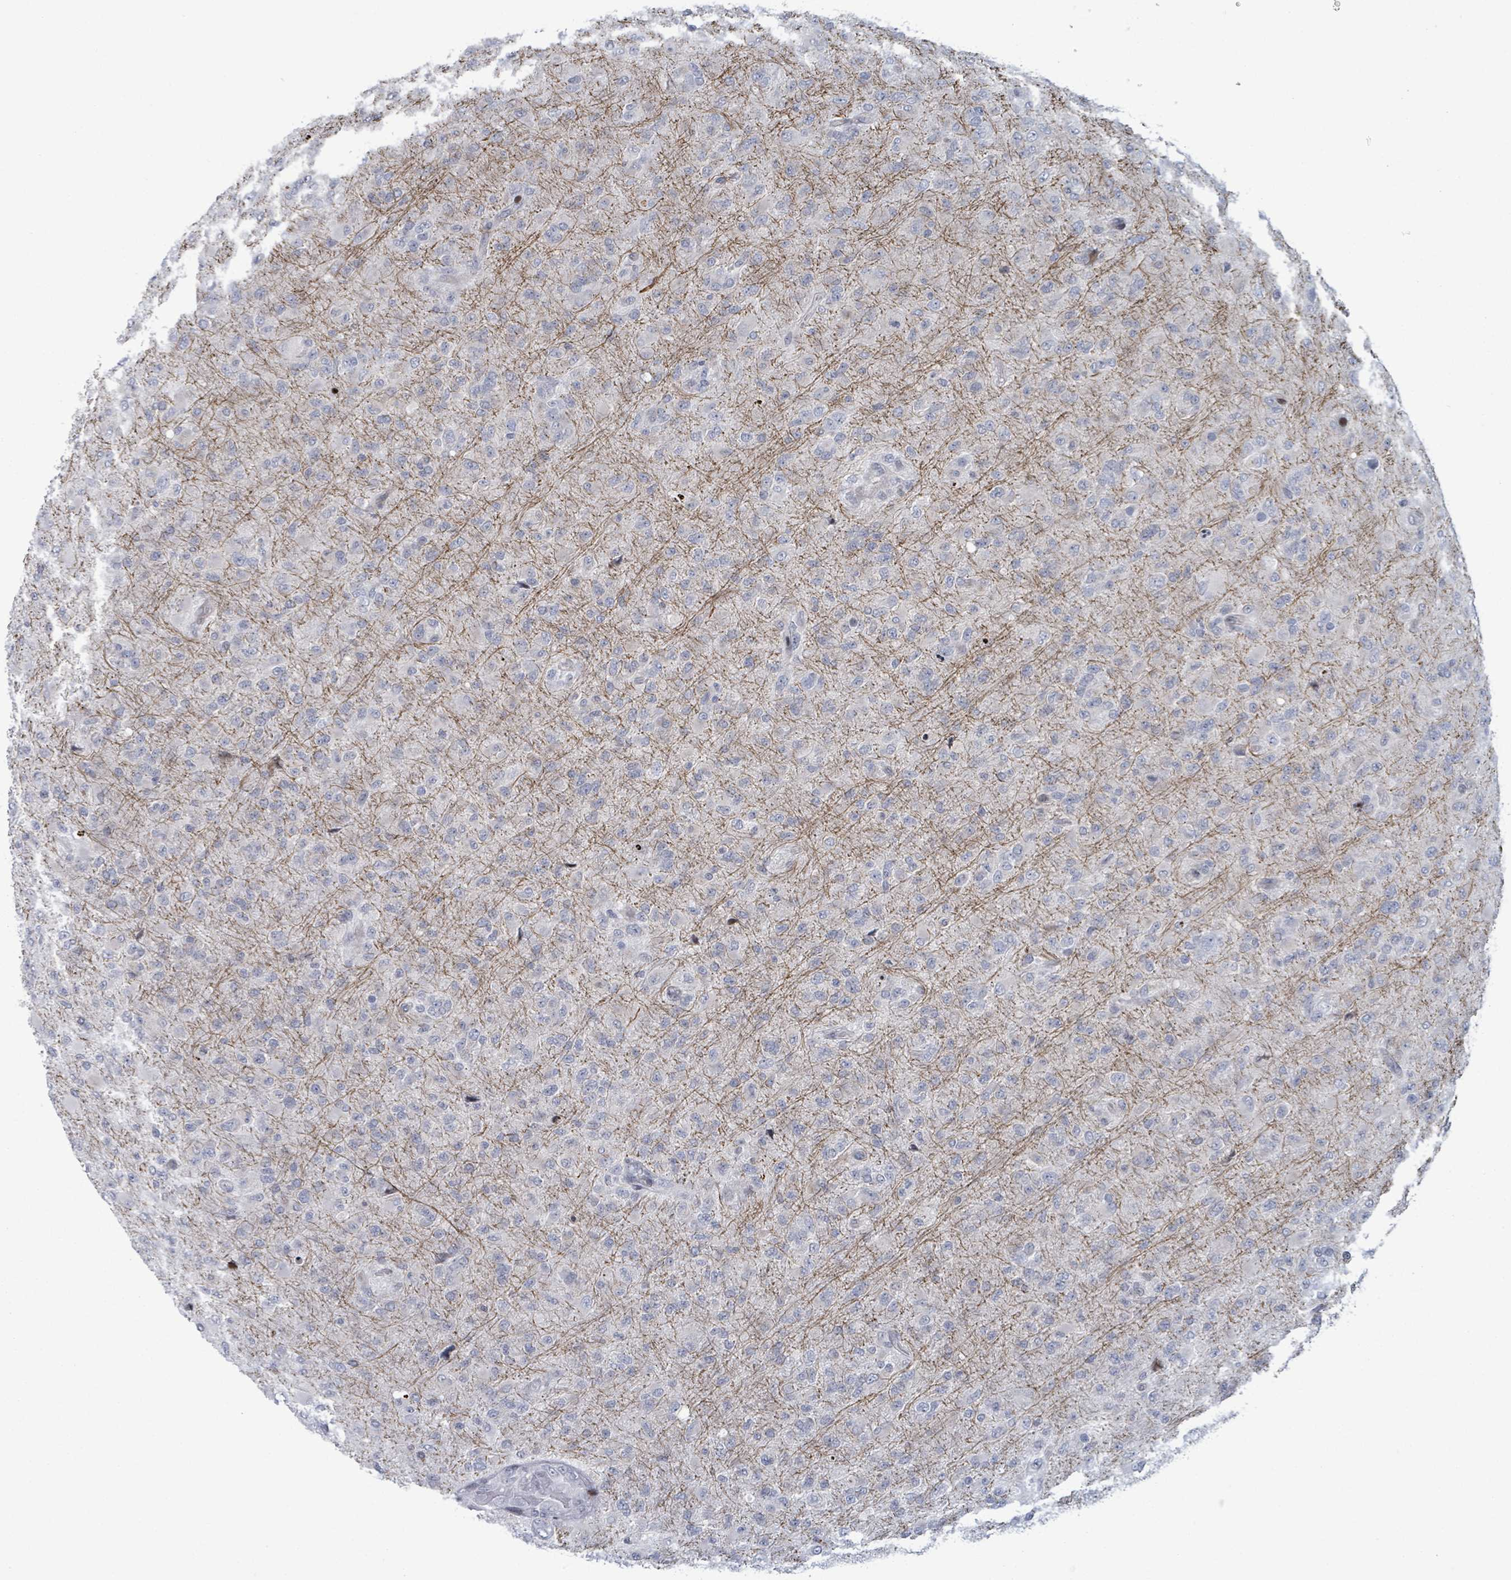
{"staining": {"intensity": "negative", "quantity": "none", "location": "none"}, "tissue": "glioma", "cell_type": "Tumor cells", "image_type": "cancer", "snomed": [{"axis": "morphology", "description": "Glioma, malignant, Low grade"}, {"axis": "topography", "description": "Brain"}], "caption": "IHC histopathology image of human glioma stained for a protein (brown), which exhibits no positivity in tumor cells.", "gene": "FNDC4", "patient": {"sex": "male", "age": 65}}